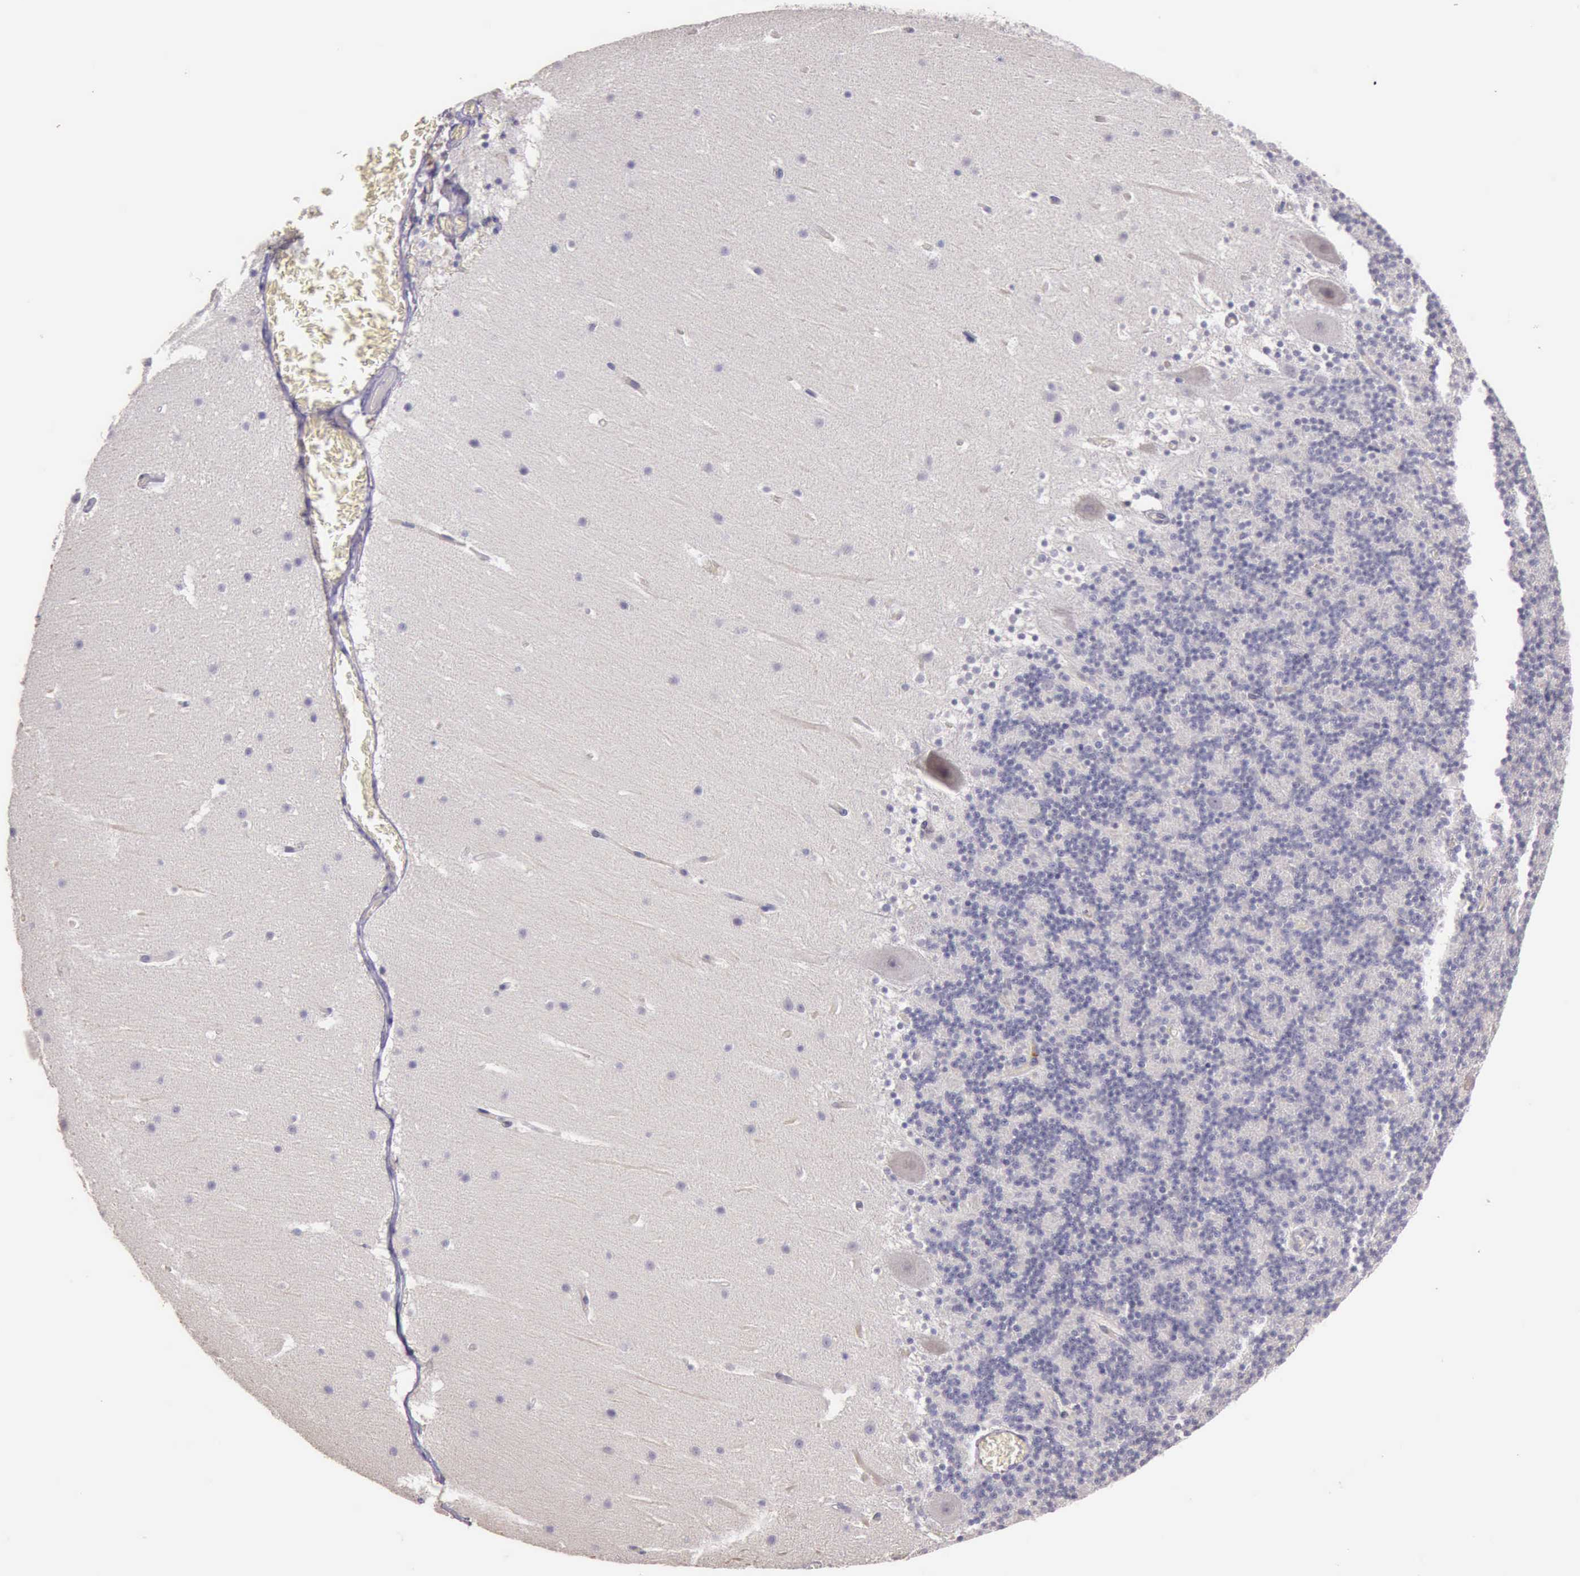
{"staining": {"intensity": "negative", "quantity": "none", "location": "none"}, "tissue": "cerebellum", "cell_type": "Cells in granular layer", "image_type": "normal", "snomed": [{"axis": "morphology", "description": "Normal tissue, NOS"}, {"axis": "topography", "description": "Cerebellum"}], "caption": "An IHC image of normal cerebellum is shown. There is no staining in cells in granular layer of cerebellum. (DAB (3,3'-diaminobenzidine) IHC with hematoxylin counter stain).", "gene": "TCEANC", "patient": {"sex": "male", "age": 45}}